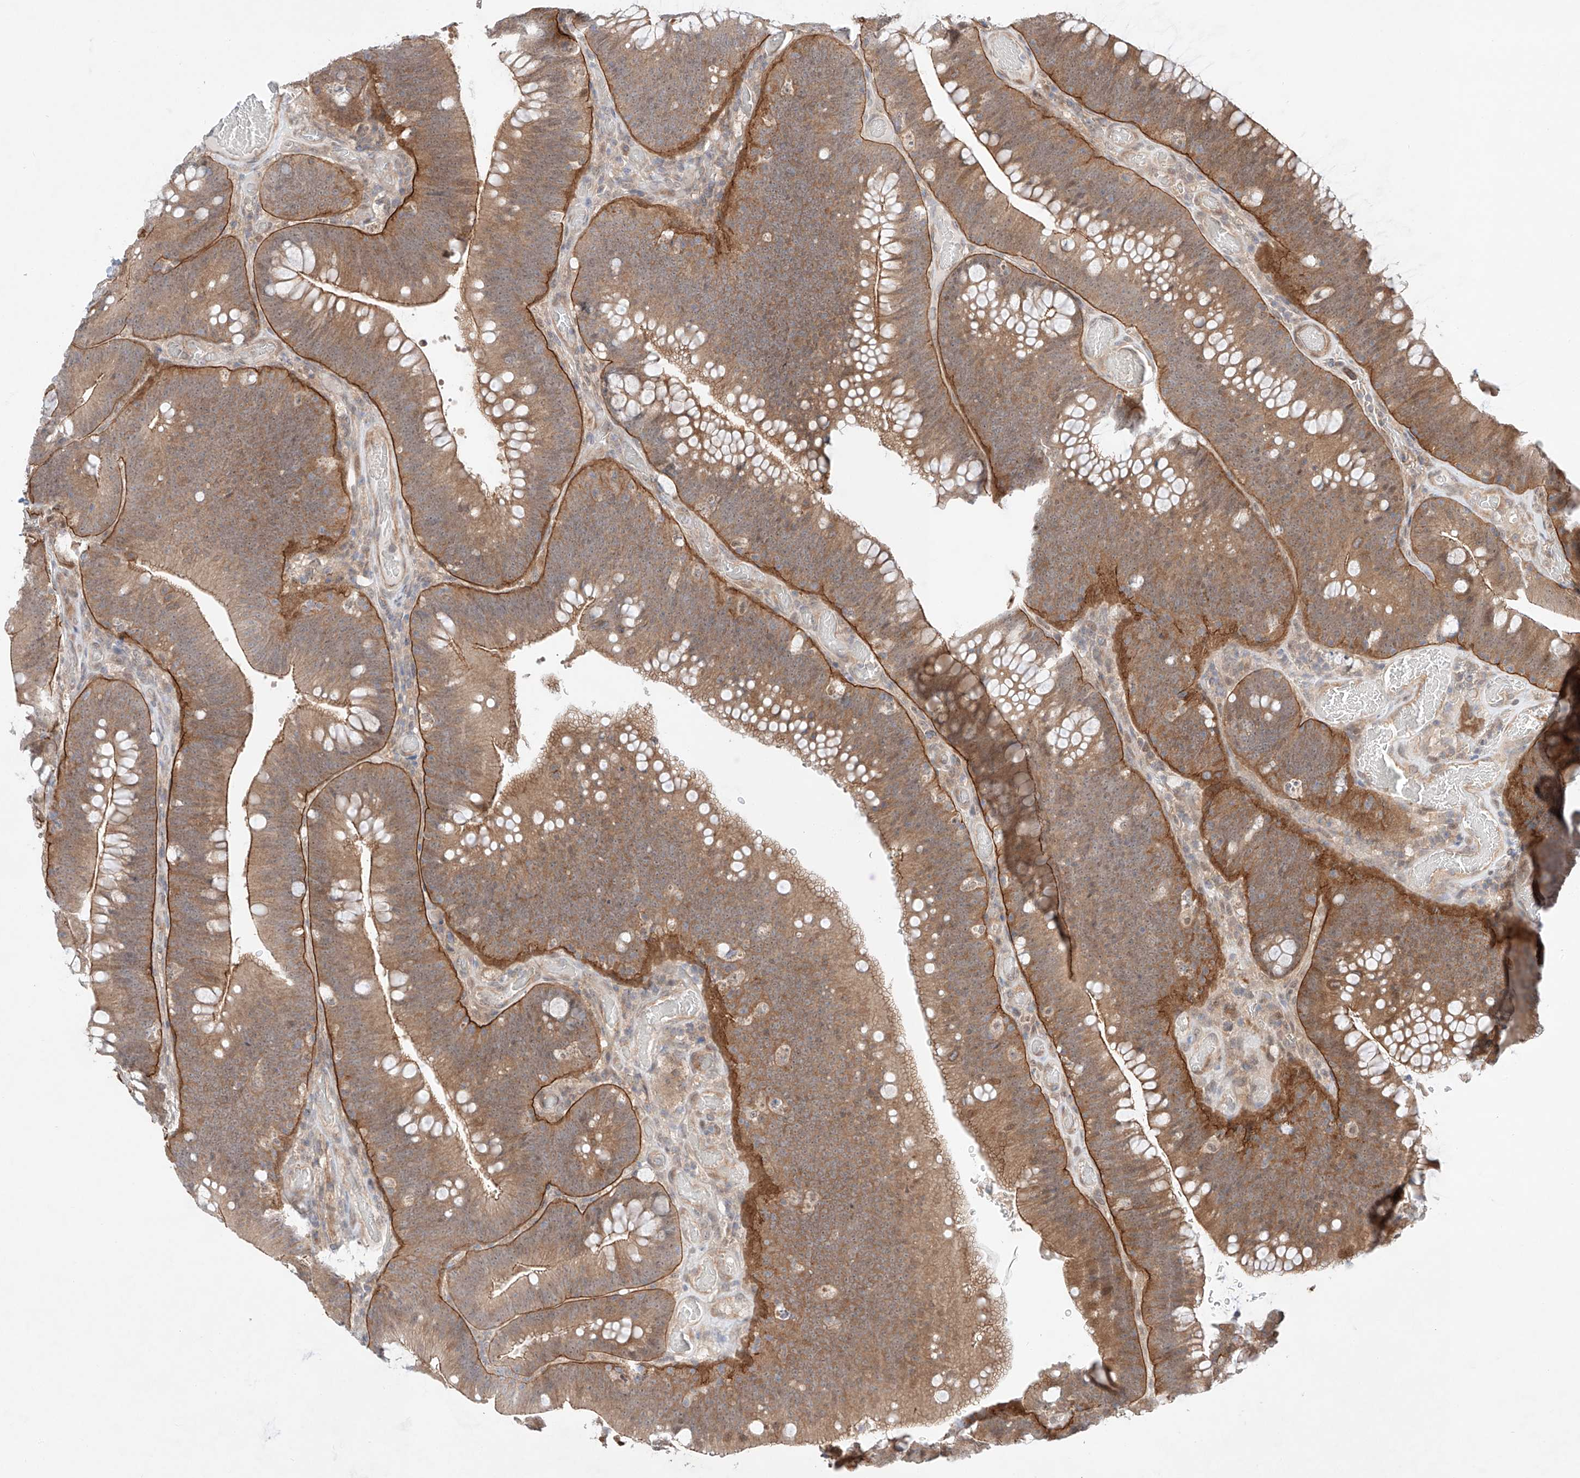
{"staining": {"intensity": "moderate", "quantity": ">75%", "location": "cytoplasmic/membranous"}, "tissue": "colorectal cancer", "cell_type": "Tumor cells", "image_type": "cancer", "snomed": [{"axis": "morphology", "description": "Normal tissue, NOS"}, {"axis": "topography", "description": "Colon"}], "caption": "Immunohistochemical staining of human colorectal cancer demonstrates medium levels of moderate cytoplasmic/membranous positivity in about >75% of tumor cells.", "gene": "TSR2", "patient": {"sex": "female", "age": 82}}